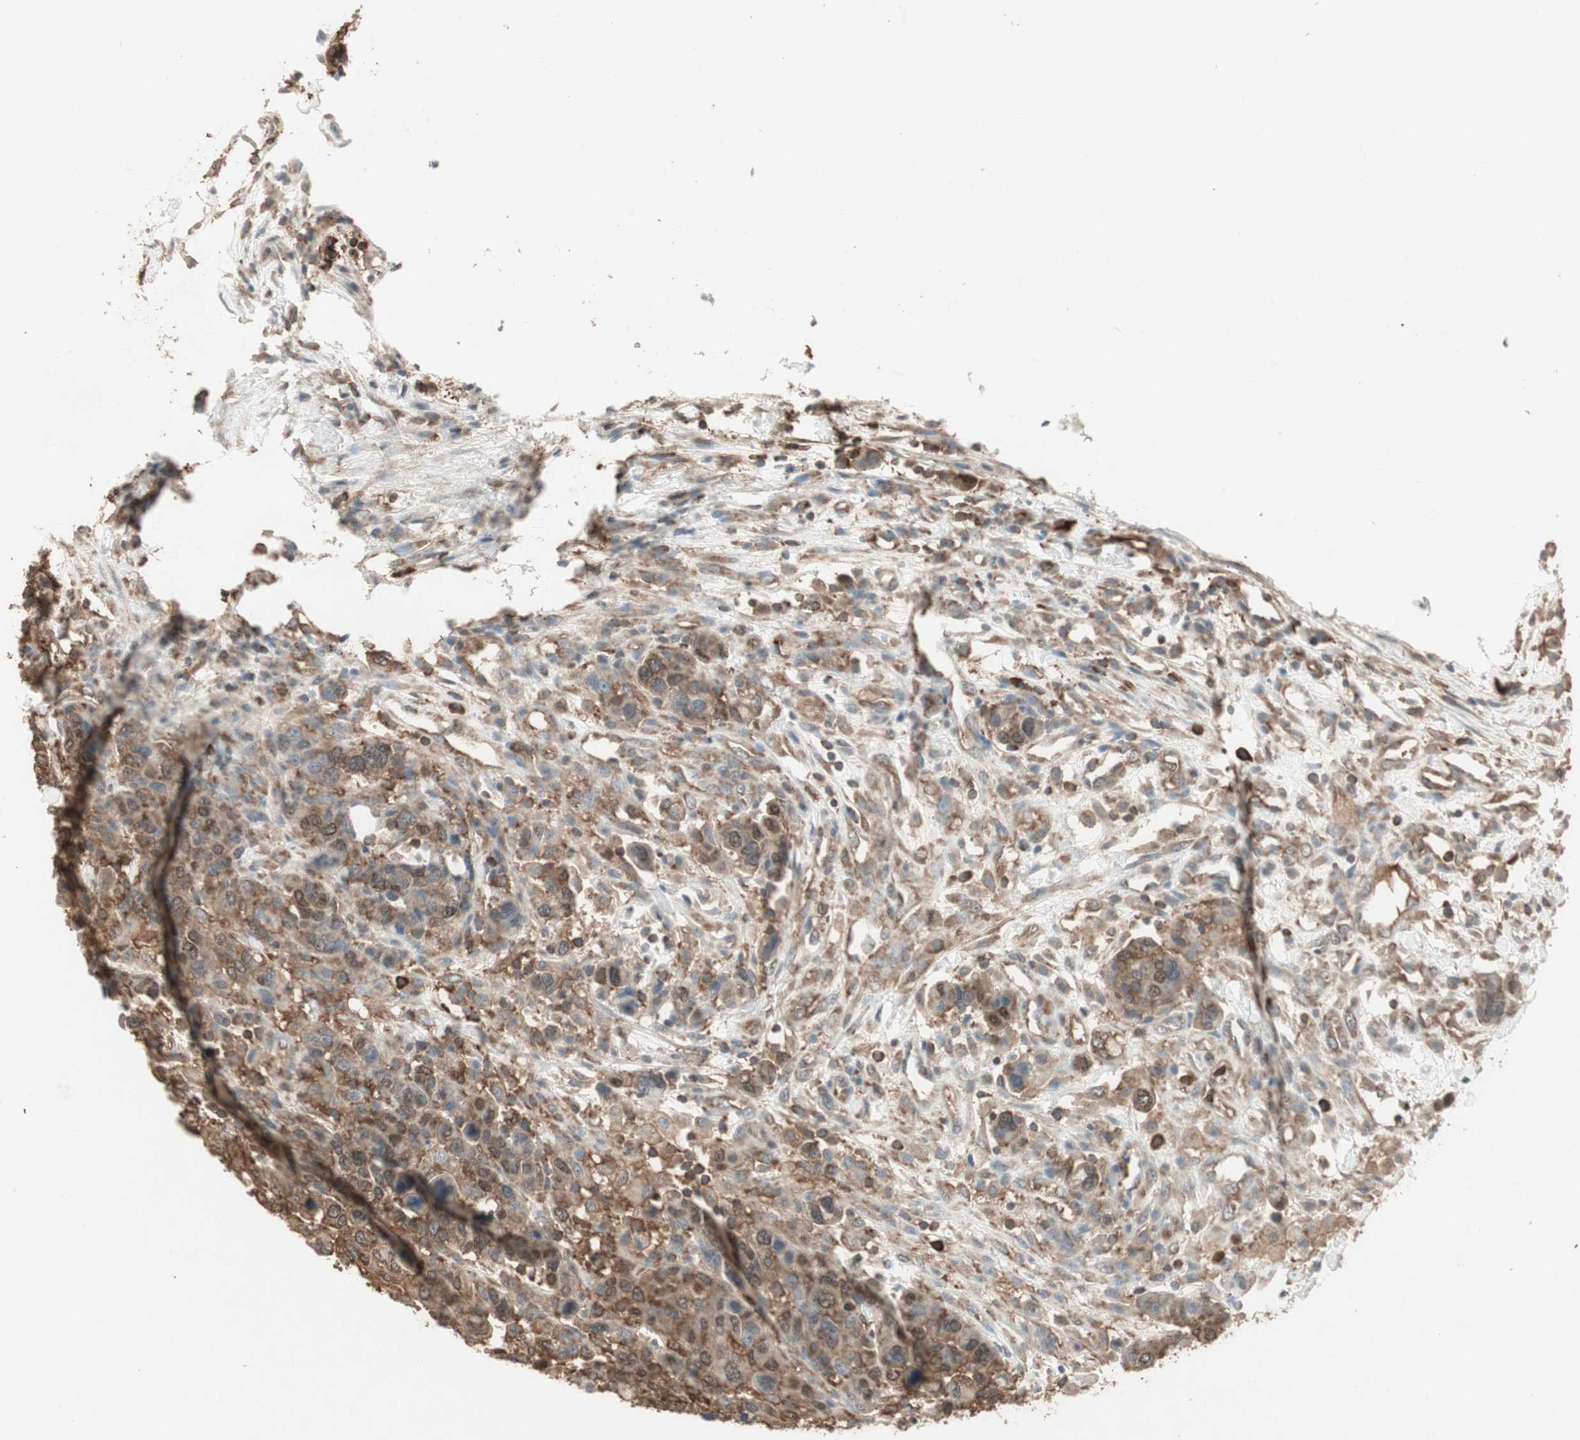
{"staining": {"intensity": "moderate", "quantity": ">75%", "location": "cytoplasmic/membranous"}, "tissue": "breast cancer", "cell_type": "Tumor cells", "image_type": "cancer", "snomed": [{"axis": "morphology", "description": "Duct carcinoma"}, {"axis": "topography", "description": "Breast"}], "caption": "An image of human intraductal carcinoma (breast) stained for a protein reveals moderate cytoplasmic/membranous brown staining in tumor cells.", "gene": "MMP3", "patient": {"sex": "female", "age": 37}}